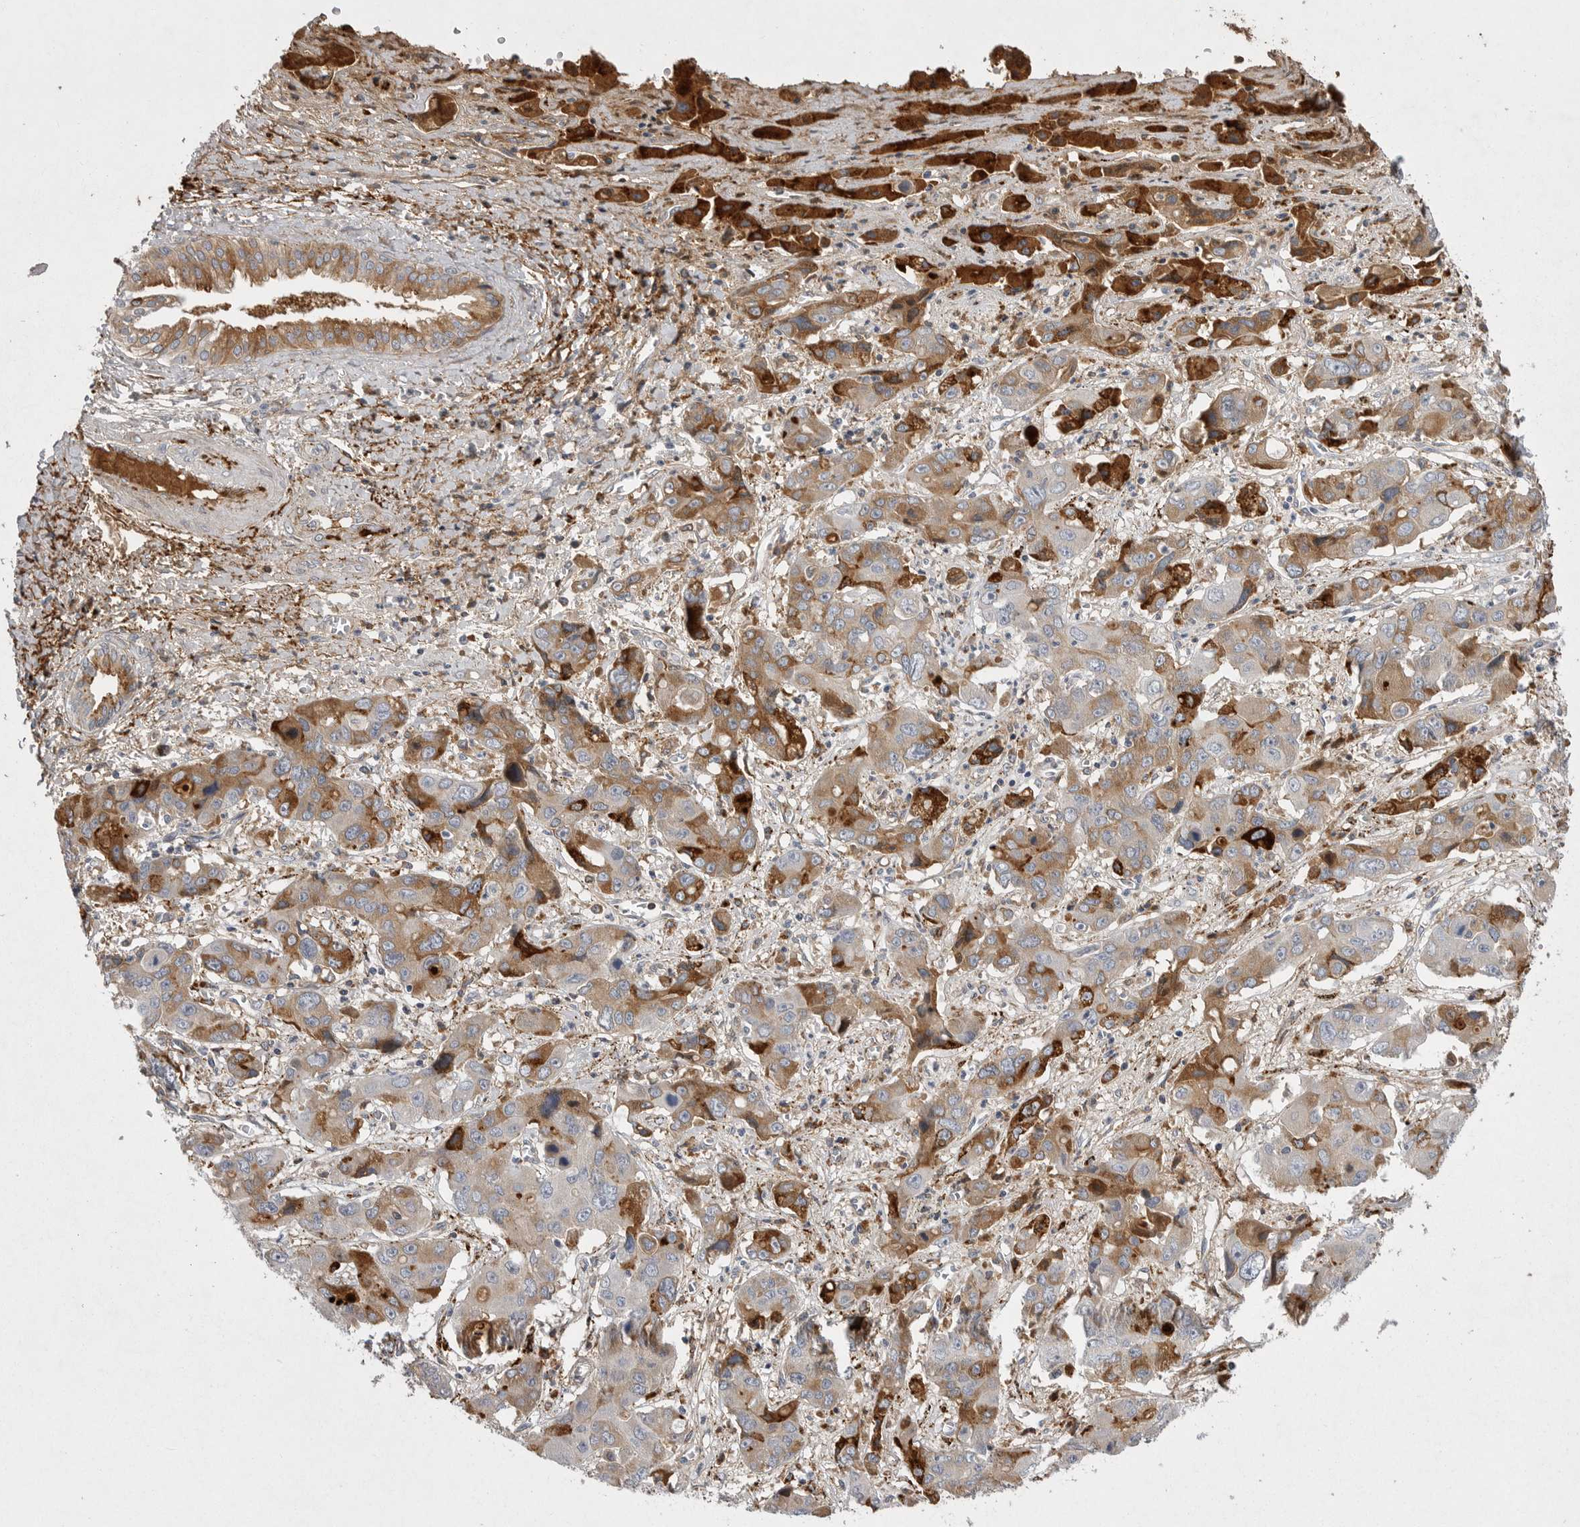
{"staining": {"intensity": "moderate", "quantity": ">75%", "location": "cytoplasmic/membranous"}, "tissue": "liver cancer", "cell_type": "Tumor cells", "image_type": "cancer", "snomed": [{"axis": "morphology", "description": "Cholangiocarcinoma"}, {"axis": "topography", "description": "Liver"}], "caption": "Cholangiocarcinoma (liver) was stained to show a protein in brown. There is medium levels of moderate cytoplasmic/membranous expression in approximately >75% of tumor cells.", "gene": "CRP", "patient": {"sex": "male", "age": 67}}